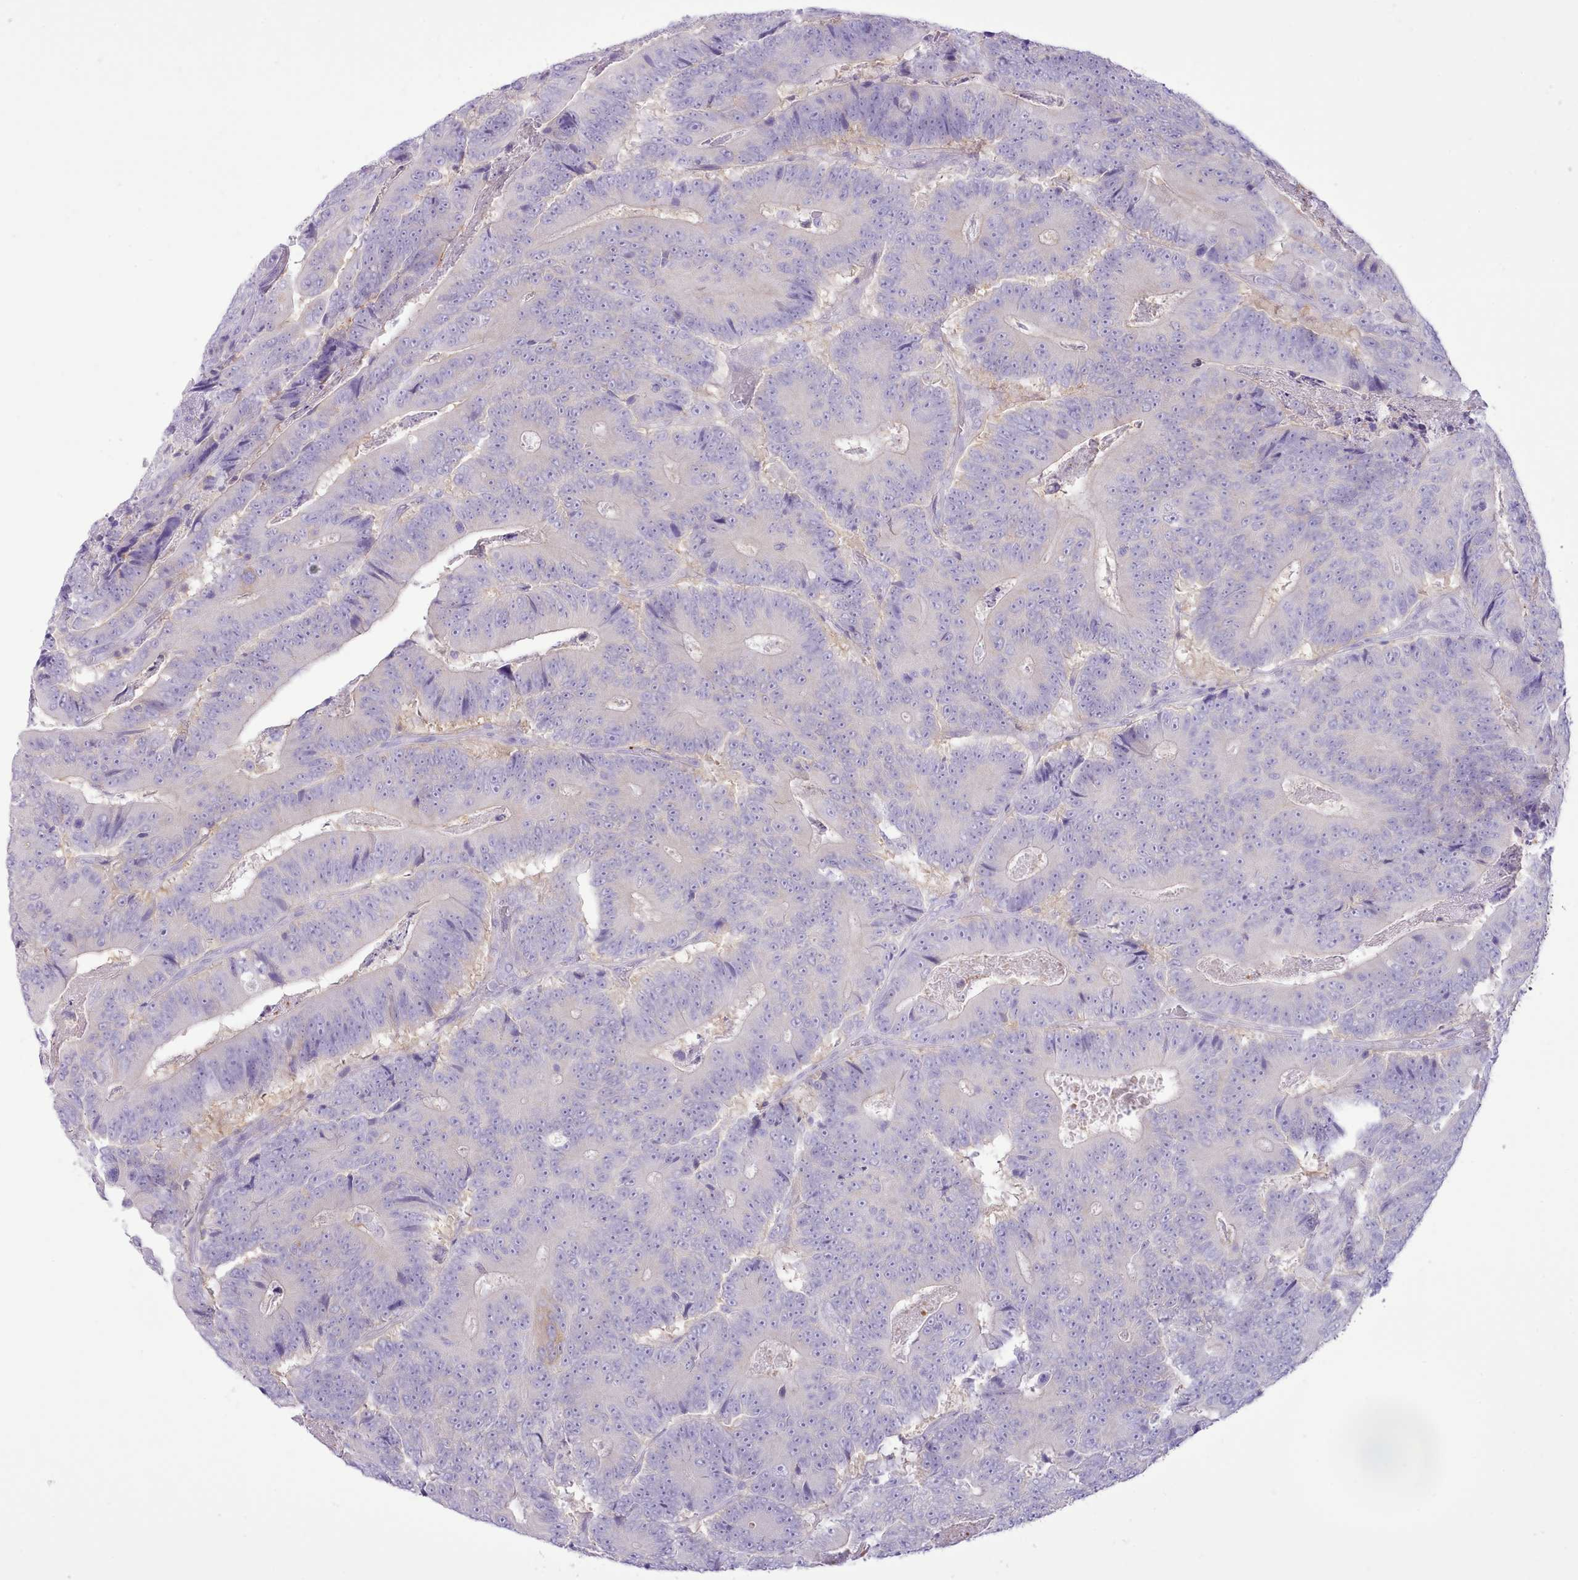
{"staining": {"intensity": "negative", "quantity": "none", "location": "none"}, "tissue": "colorectal cancer", "cell_type": "Tumor cells", "image_type": "cancer", "snomed": [{"axis": "morphology", "description": "Adenocarcinoma, NOS"}, {"axis": "topography", "description": "Colon"}], "caption": "Tumor cells show no significant expression in colorectal cancer (adenocarcinoma).", "gene": "MDFI", "patient": {"sex": "male", "age": 83}}